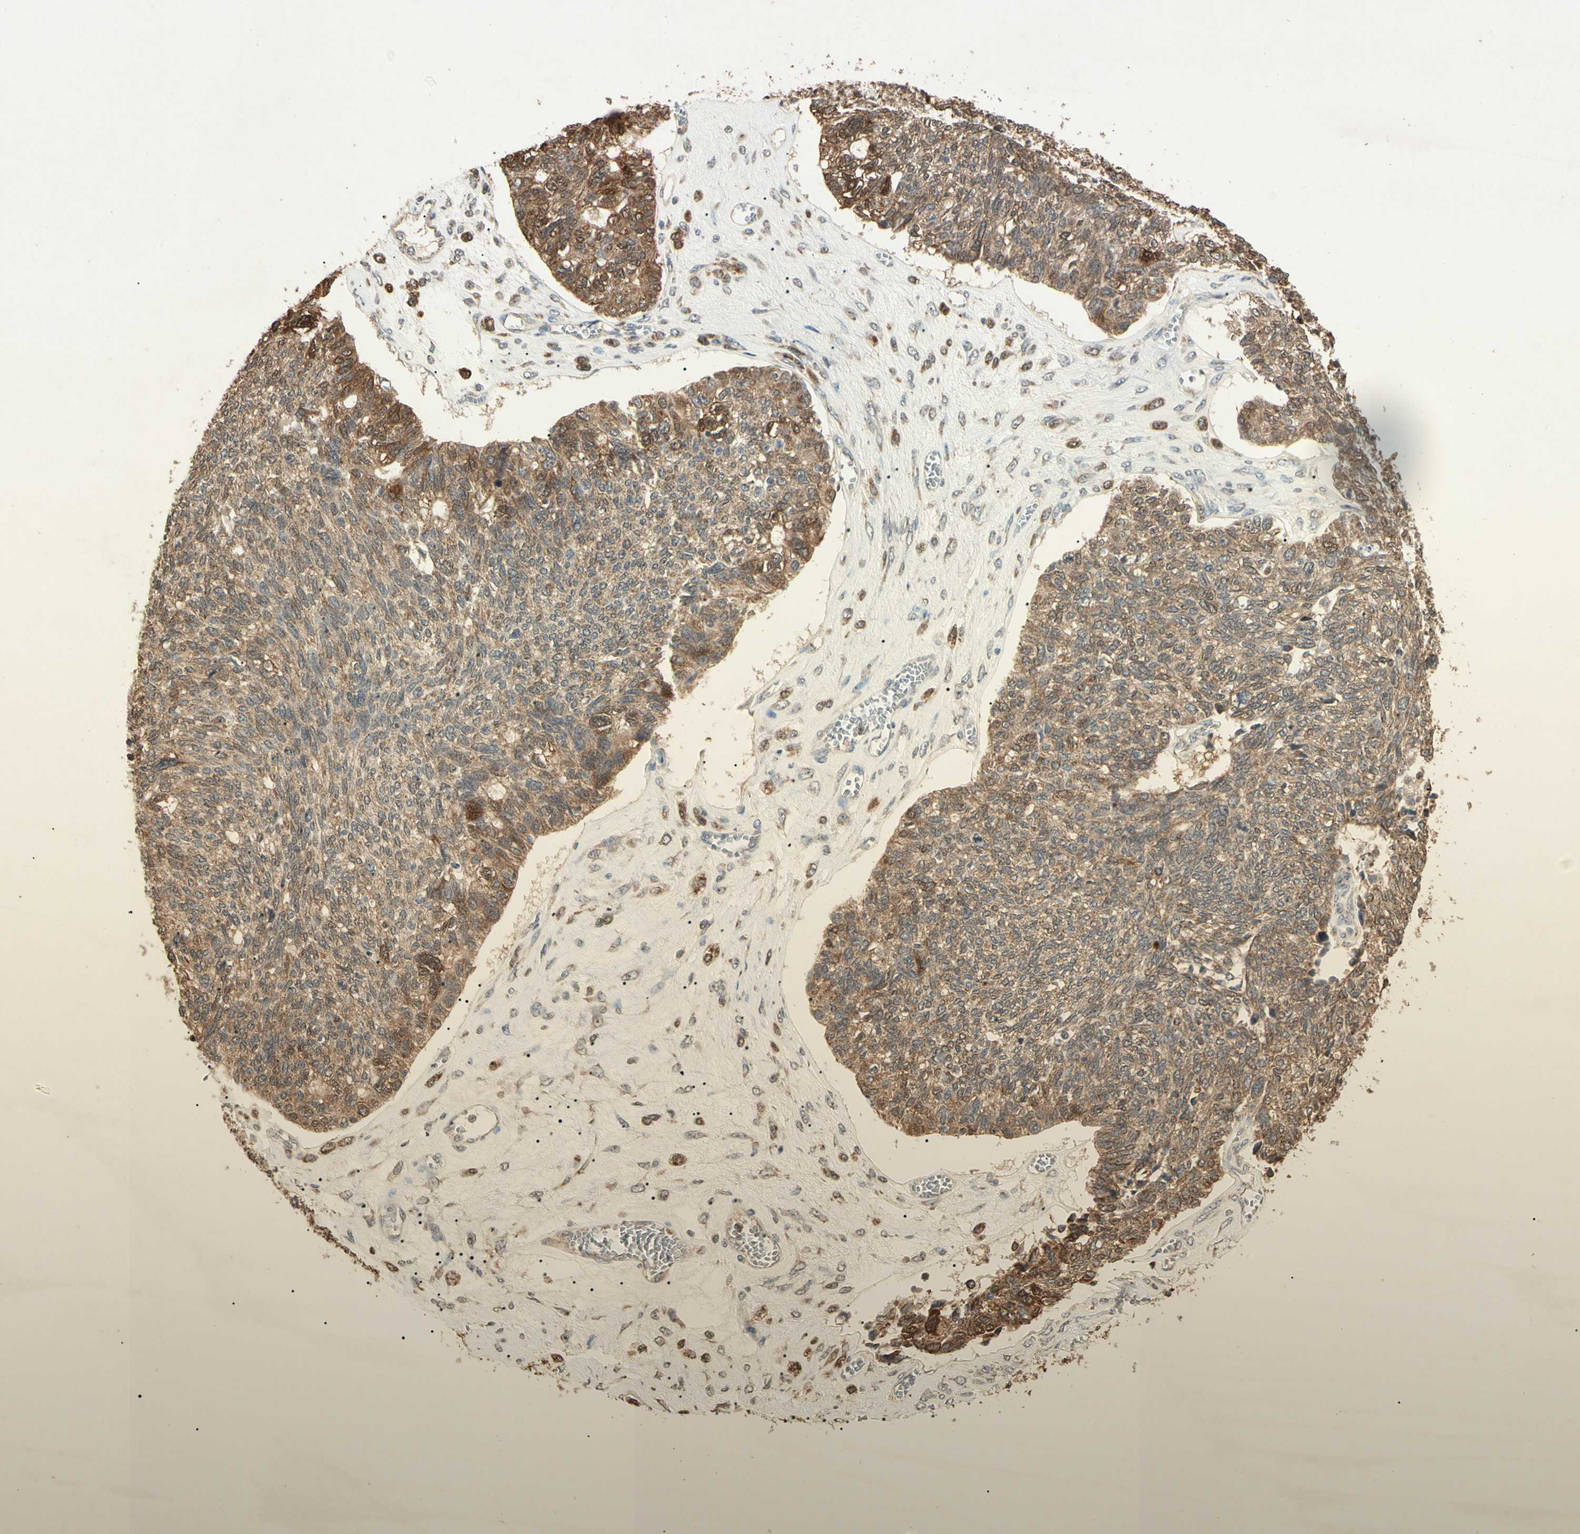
{"staining": {"intensity": "moderate", "quantity": ">75%", "location": "cytoplasmic/membranous,nuclear"}, "tissue": "ovarian cancer", "cell_type": "Tumor cells", "image_type": "cancer", "snomed": [{"axis": "morphology", "description": "Cystadenocarcinoma, serous, NOS"}, {"axis": "topography", "description": "Ovary"}], "caption": "The image shows a brown stain indicating the presence of a protein in the cytoplasmic/membranous and nuclear of tumor cells in ovarian serous cystadenocarcinoma.", "gene": "PRDX5", "patient": {"sex": "female", "age": 79}}